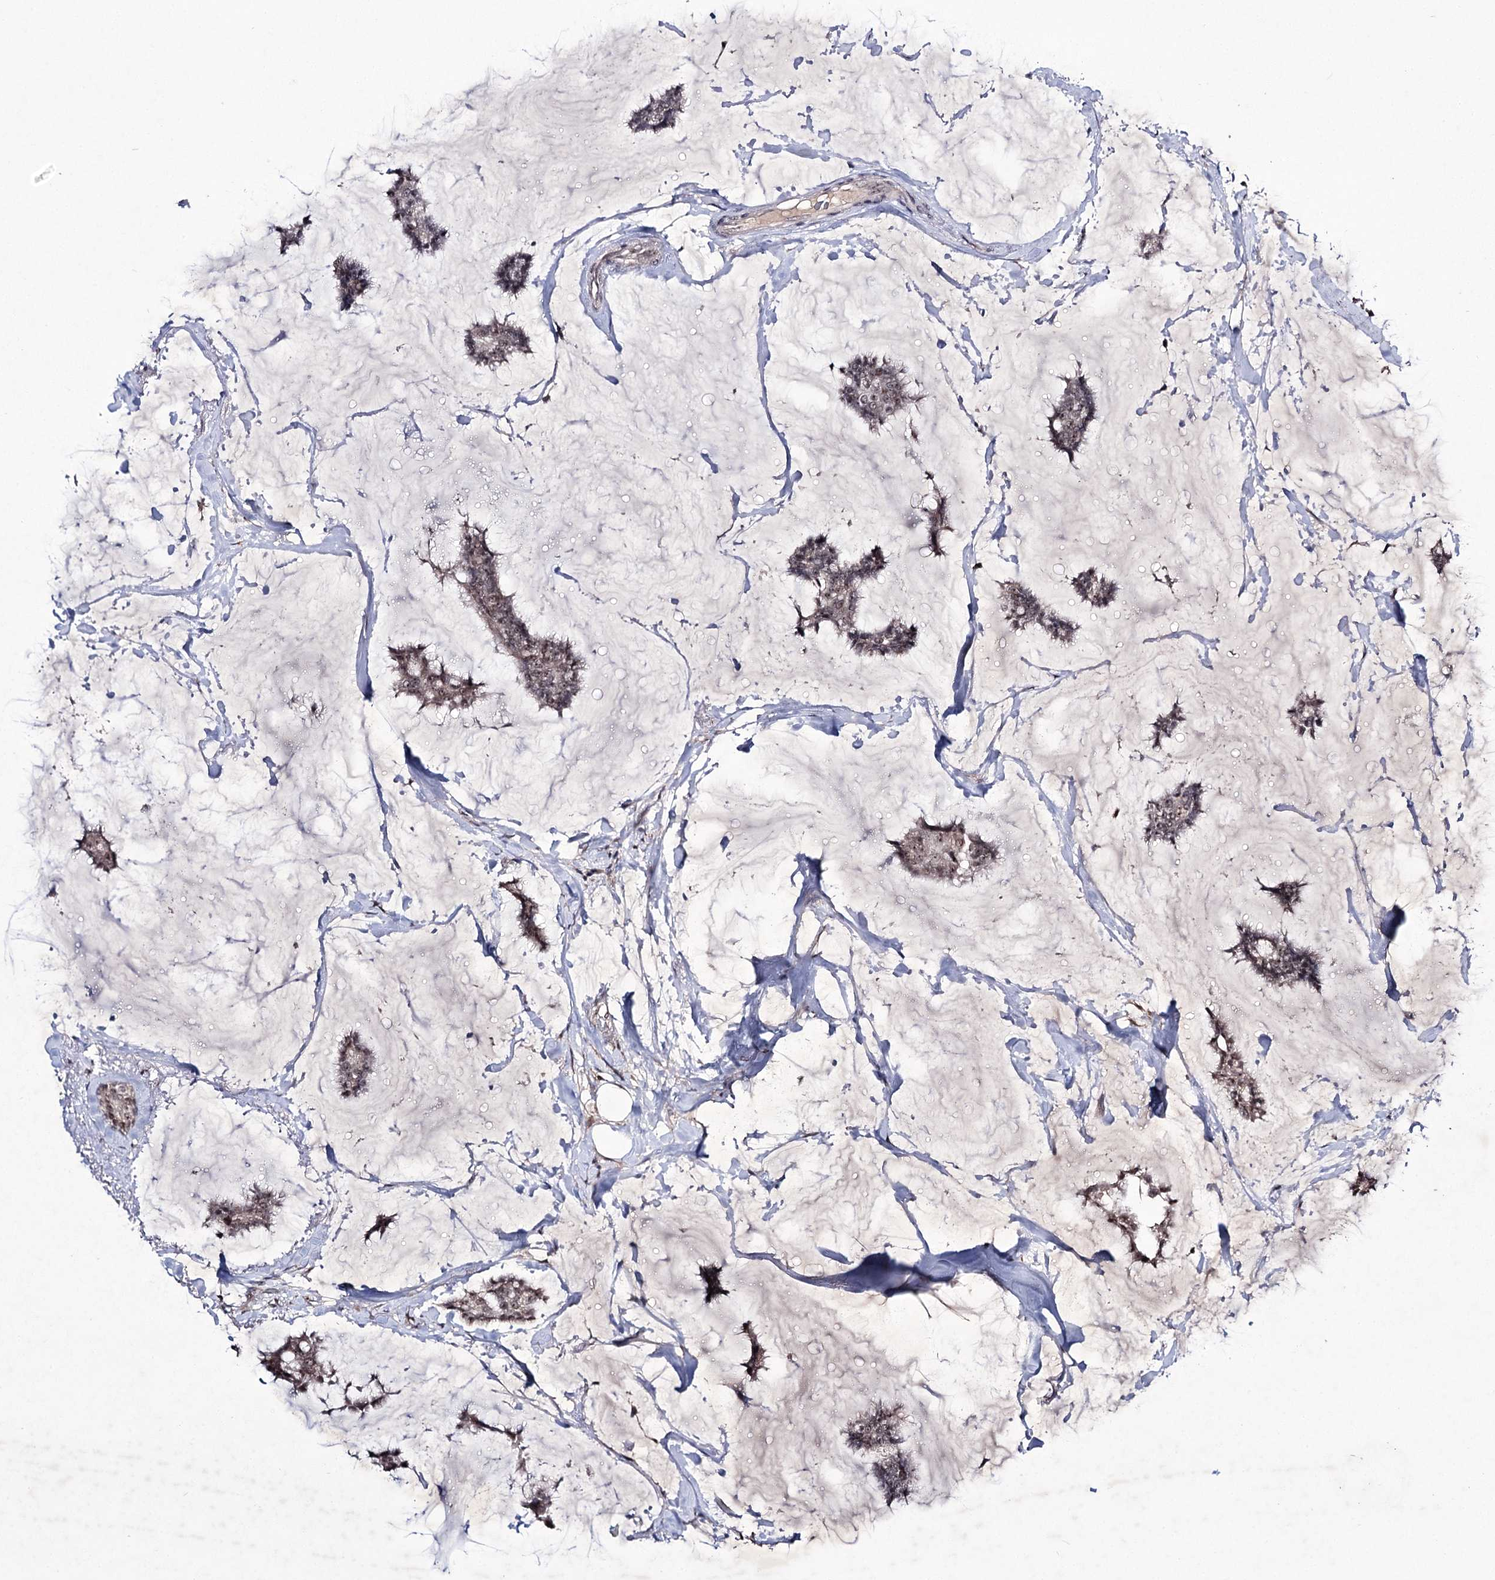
{"staining": {"intensity": "weak", "quantity": ">75%", "location": "nuclear"}, "tissue": "breast cancer", "cell_type": "Tumor cells", "image_type": "cancer", "snomed": [{"axis": "morphology", "description": "Duct carcinoma"}, {"axis": "topography", "description": "Breast"}], "caption": "An immunohistochemistry (IHC) micrograph of tumor tissue is shown. Protein staining in brown highlights weak nuclear positivity in breast cancer (intraductal carcinoma) within tumor cells.", "gene": "VGLL4", "patient": {"sex": "female", "age": 93}}